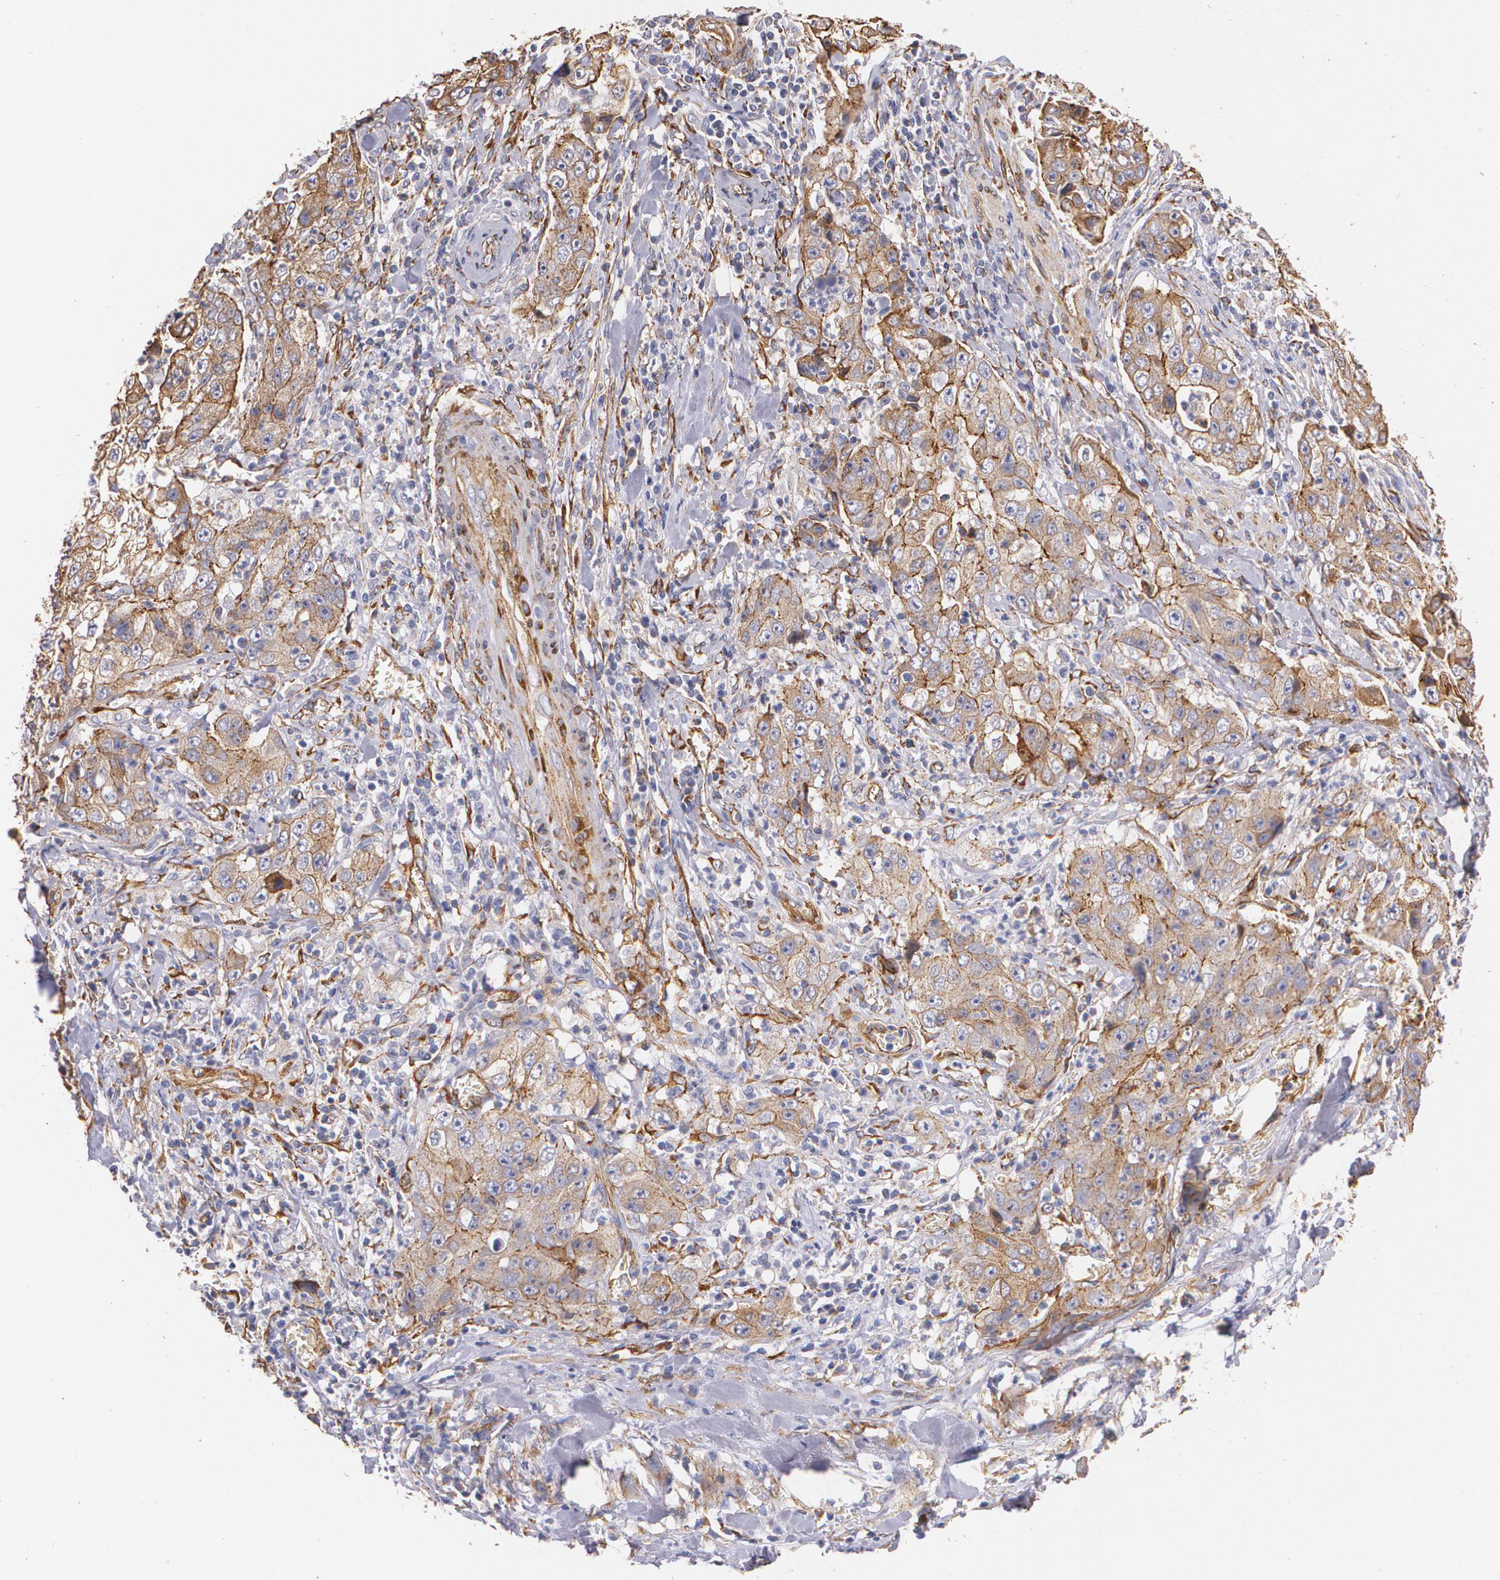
{"staining": {"intensity": "moderate", "quantity": ">75%", "location": "cytoplasmic/membranous"}, "tissue": "lung cancer", "cell_type": "Tumor cells", "image_type": "cancer", "snomed": [{"axis": "morphology", "description": "Squamous cell carcinoma, NOS"}, {"axis": "topography", "description": "Lung"}], "caption": "Lung cancer was stained to show a protein in brown. There is medium levels of moderate cytoplasmic/membranous positivity in about >75% of tumor cells.", "gene": "TJP1", "patient": {"sex": "male", "age": 64}}